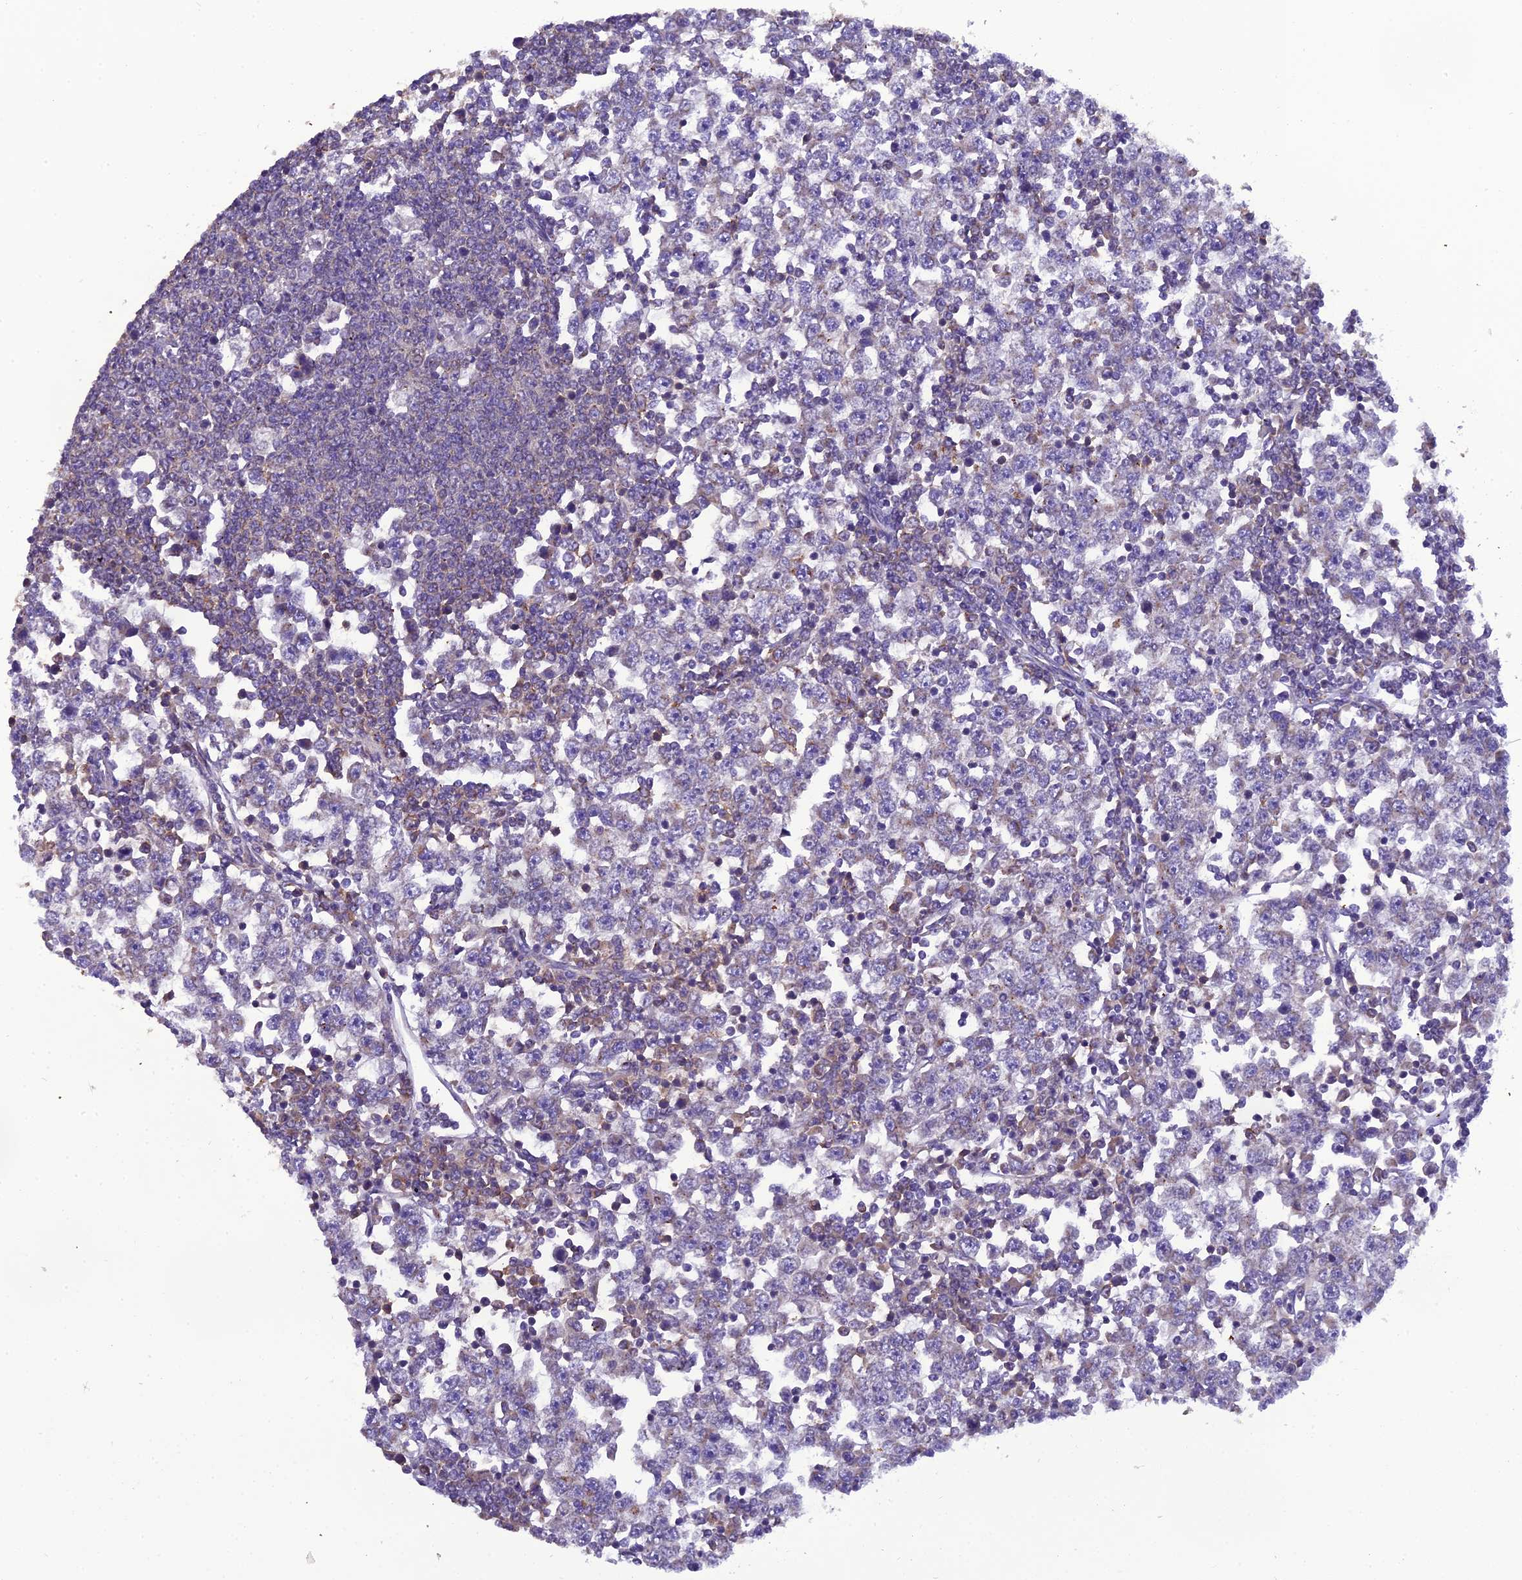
{"staining": {"intensity": "weak", "quantity": "<25%", "location": "cytoplasmic/membranous"}, "tissue": "testis cancer", "cell_type": "Tumor cells", "image_type": "cancer", "snomed": [{"axis": "morphology", "description": "Seminoma, NOS"}, {"axis": "topography", "description": "Testis"}], "caption": "The histopathology image reveals no significant expression in tumor cells of testis seminoma.", "gene": "GOLPH3", "patient": {"sex": "male", "age": 65}}